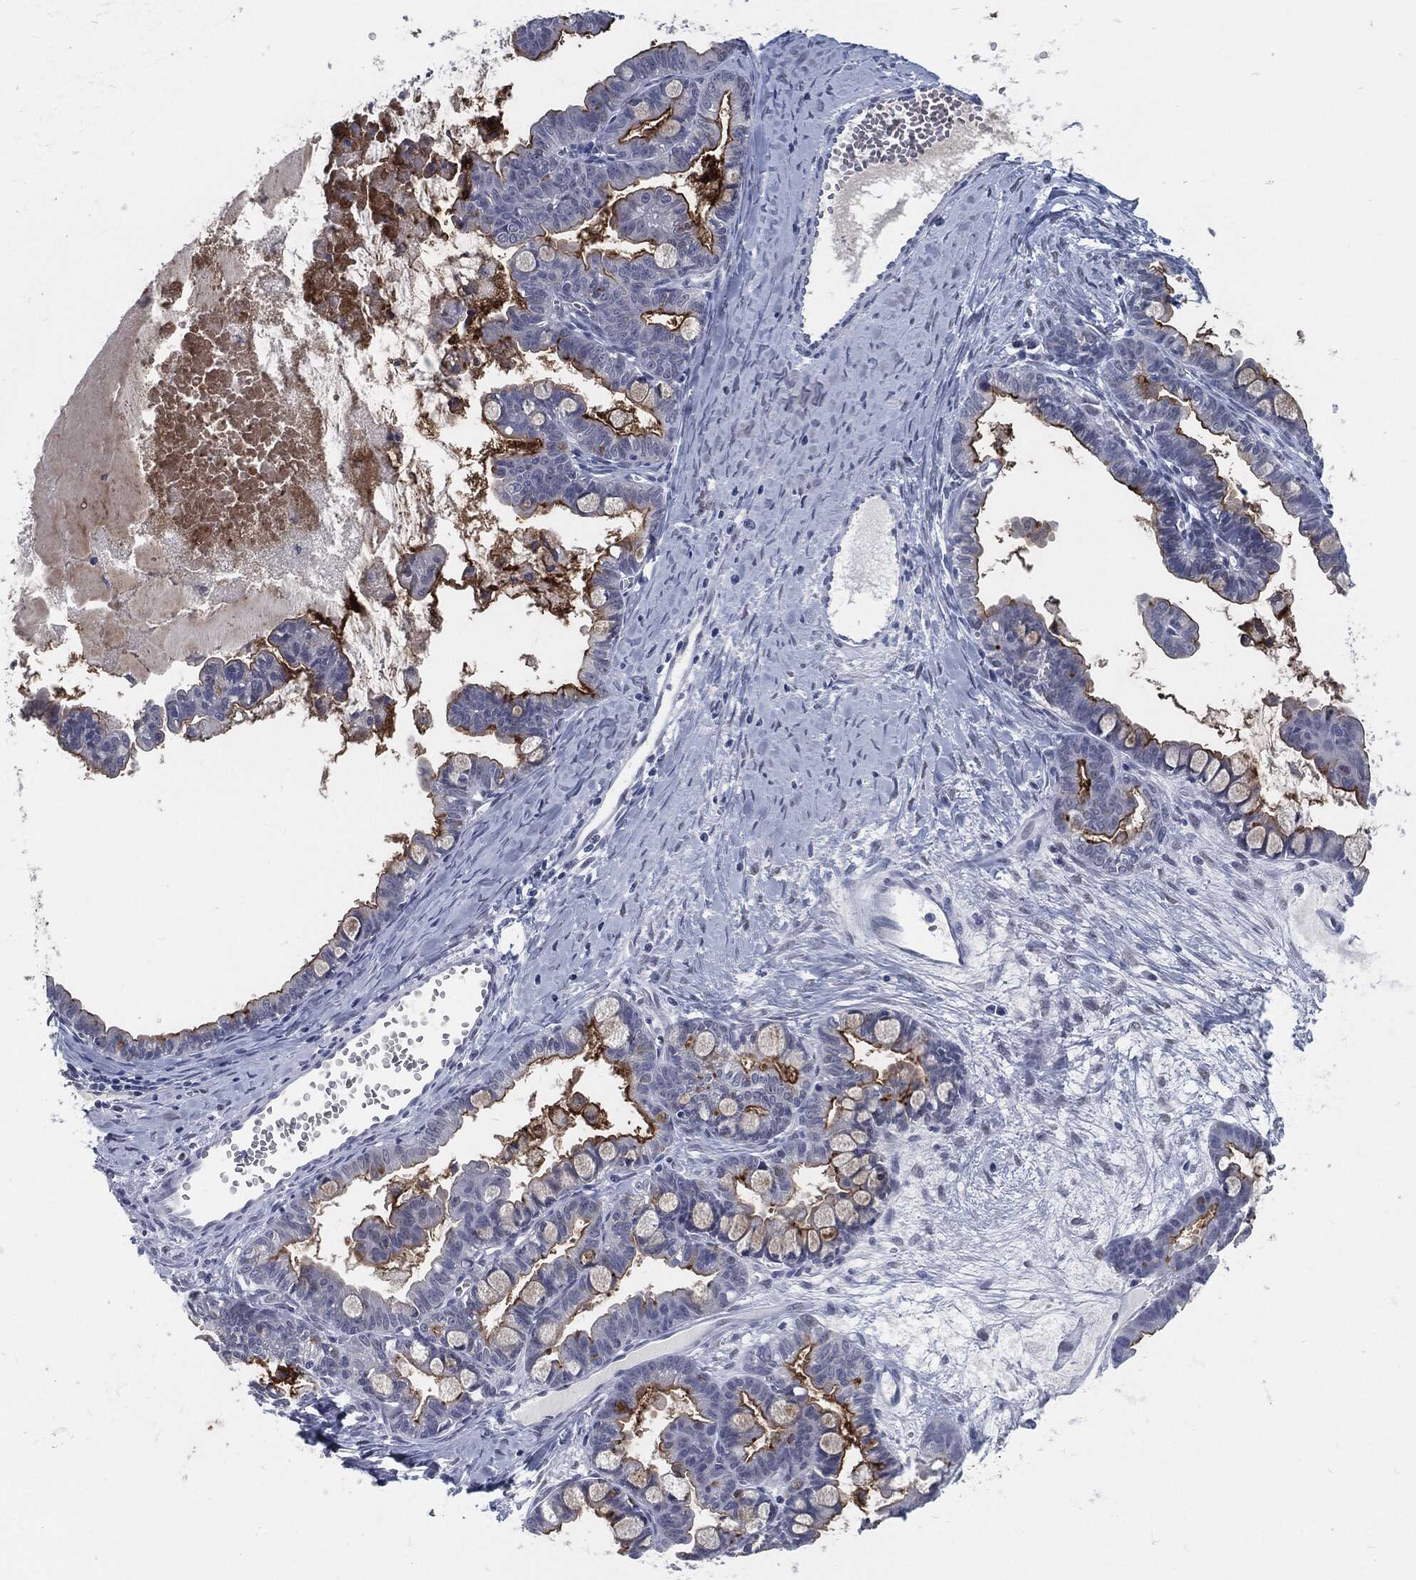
{"staining": {"intensity": "strong", "quantity": "25%-75%", "location": "cytoplasmic/membranous"}, "tissue": "ovarian cancer", "cell_type": "Tumor cells", "image_type": "cancer", "snomed": [{"axis": "morphology", "description": "Cystadenocarcinoma, mucinous, NOS"}, {"axis": "topography", "description": "Ovary"}], "caption": "IHC (DAB) staining of ovarian cancer (mucinous cystadenocarcinoma) shows strong cytoplasmic/membranous protein positivity in about 25%-75% of tumor cells.", "gene": "PROM1", "patient": {"sex": "female", "age": 63}}